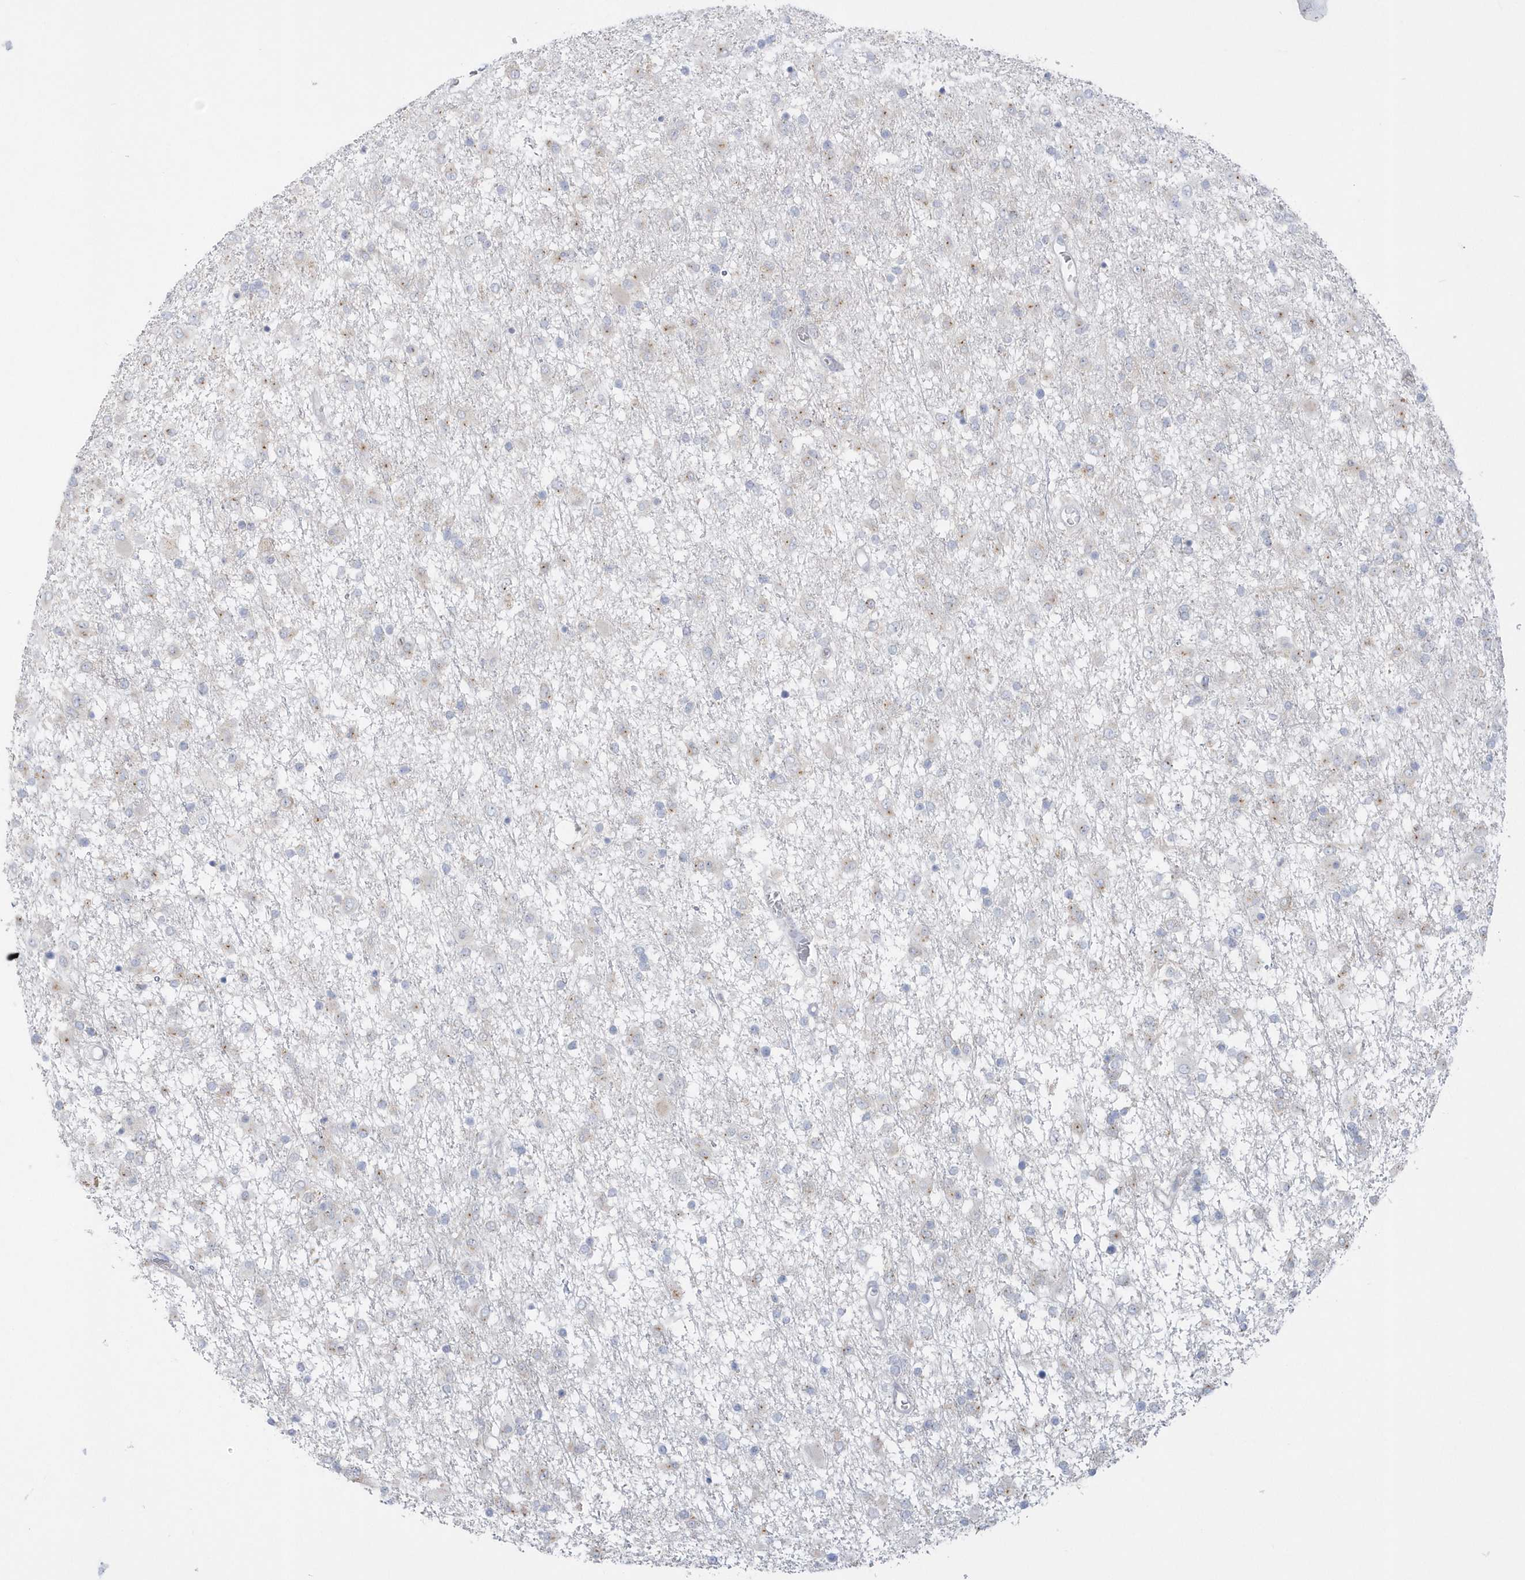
{"staining": {"intensity": "negative", "quantity": "none", "location": "none"}, "tissue": "glioma", "cell_type": "Tumor cells", "image_type": "cancer", "snomed": [{"axis": "morphology", "description": "Glioma, malignant, Low grade"}, {"axis": "topography", "description": "Brain"}], "caption": "Immunohistochemistry (IHC) image of neoplastic tissue: human glioma stained with DAB (3,3'-diaminobenzidine) exhibits no significant protein positivity in tumor cells. (DAB (3,3'-diaminobenzidine) immunohistochemistry (IHC) visualized using brightfield microscopy, high magnification).", "gene": "SEMA3D", "patient": {"sex": "male", "age": 65}}